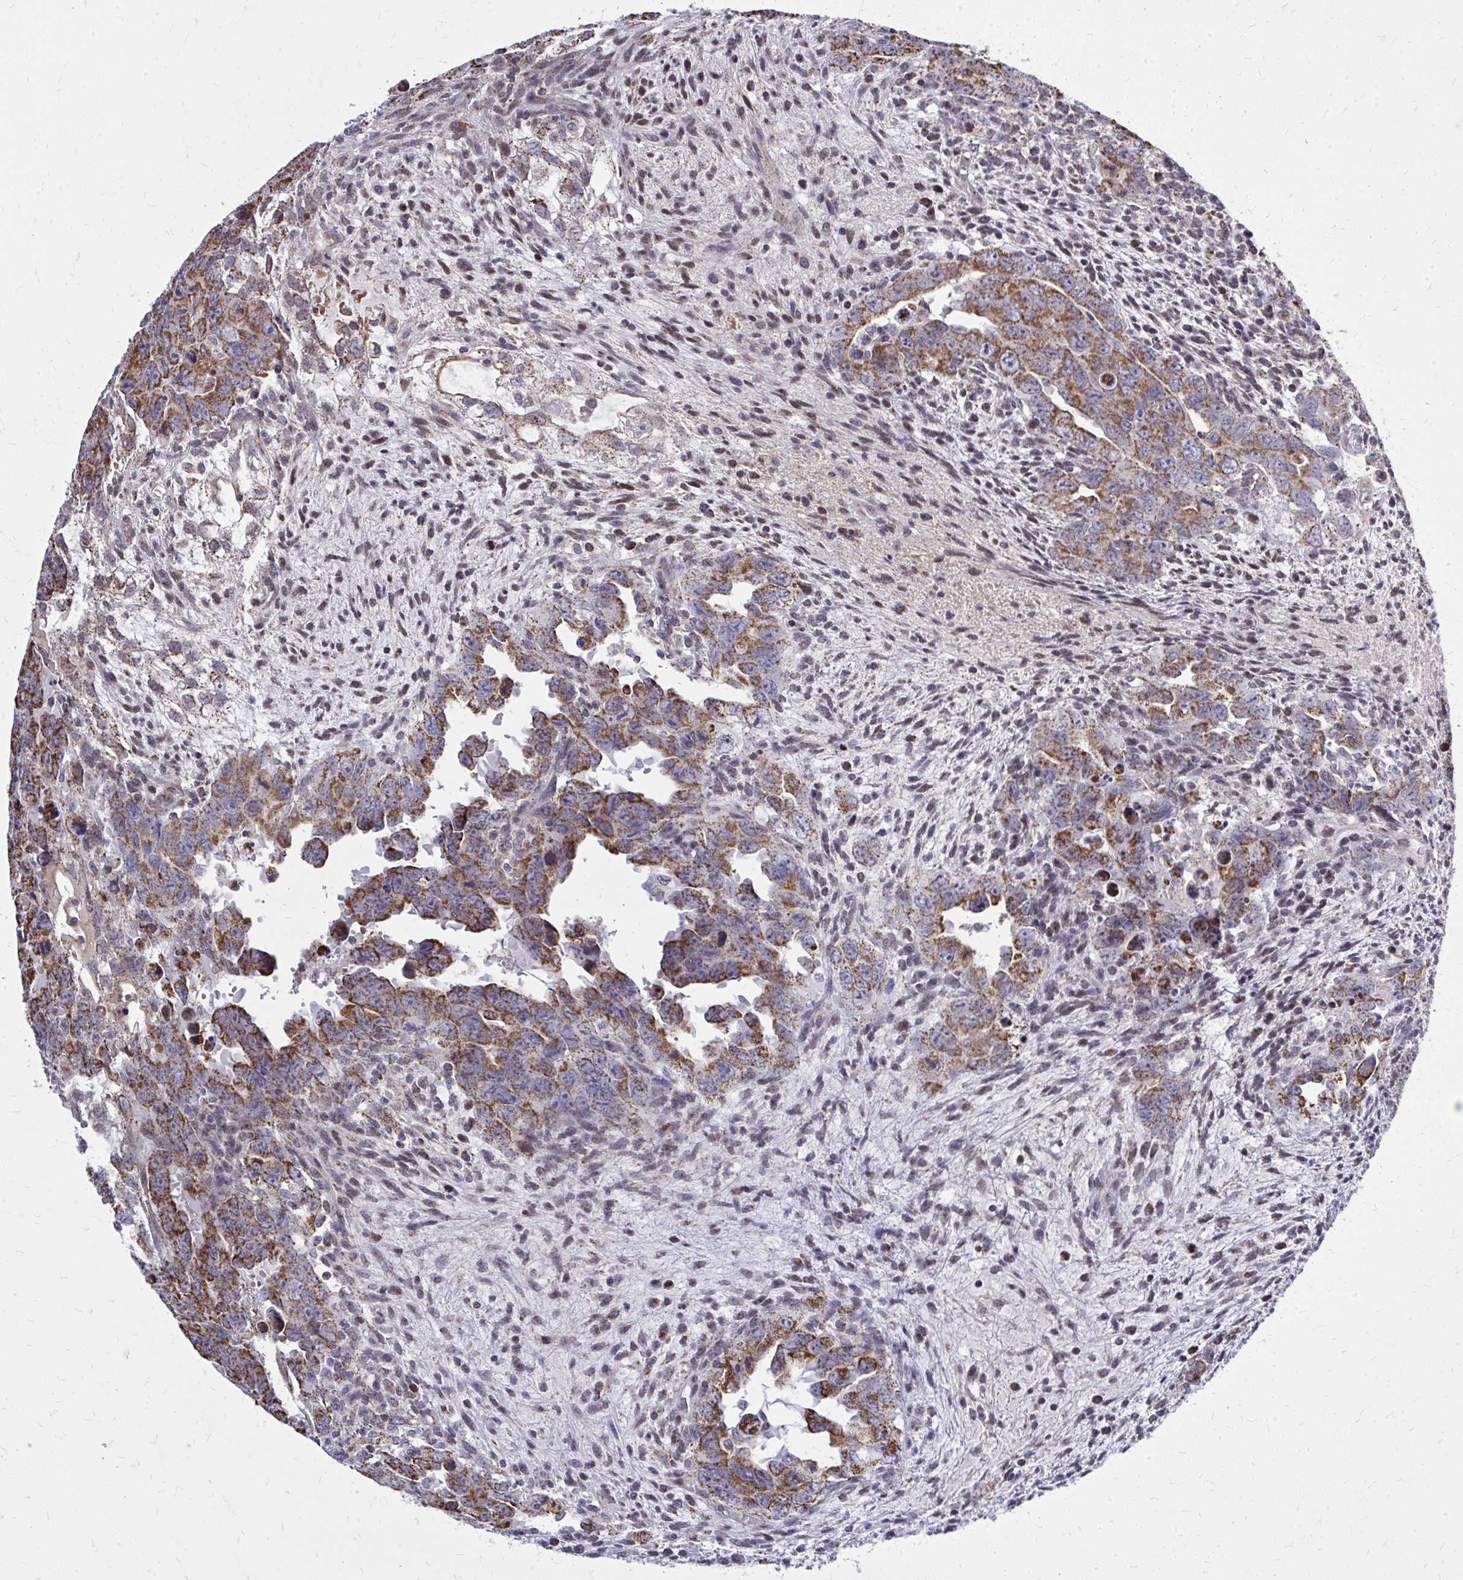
{"staining": {"intensity": "strong", "quantity": ">75%", "location": "cytoplasmic/membranous"}, "tissue": "testis cancer", "cell_type": "Tumor cells", "image_type": "cancer", "snomed": [{"axis": "morphology", "description": "Carcinoma, Embryonal, NOS"}, {"axis": "topography", "description": "Testis"}], "caption": "Immunohistochemical staining of human testis embryonal carcinoma demonstrates strong cytoplasmic/membranous protein staining in about >75% of tumor cells.", "gene": "ZNF362", "patient": {"sex": "male", "age": 24}}